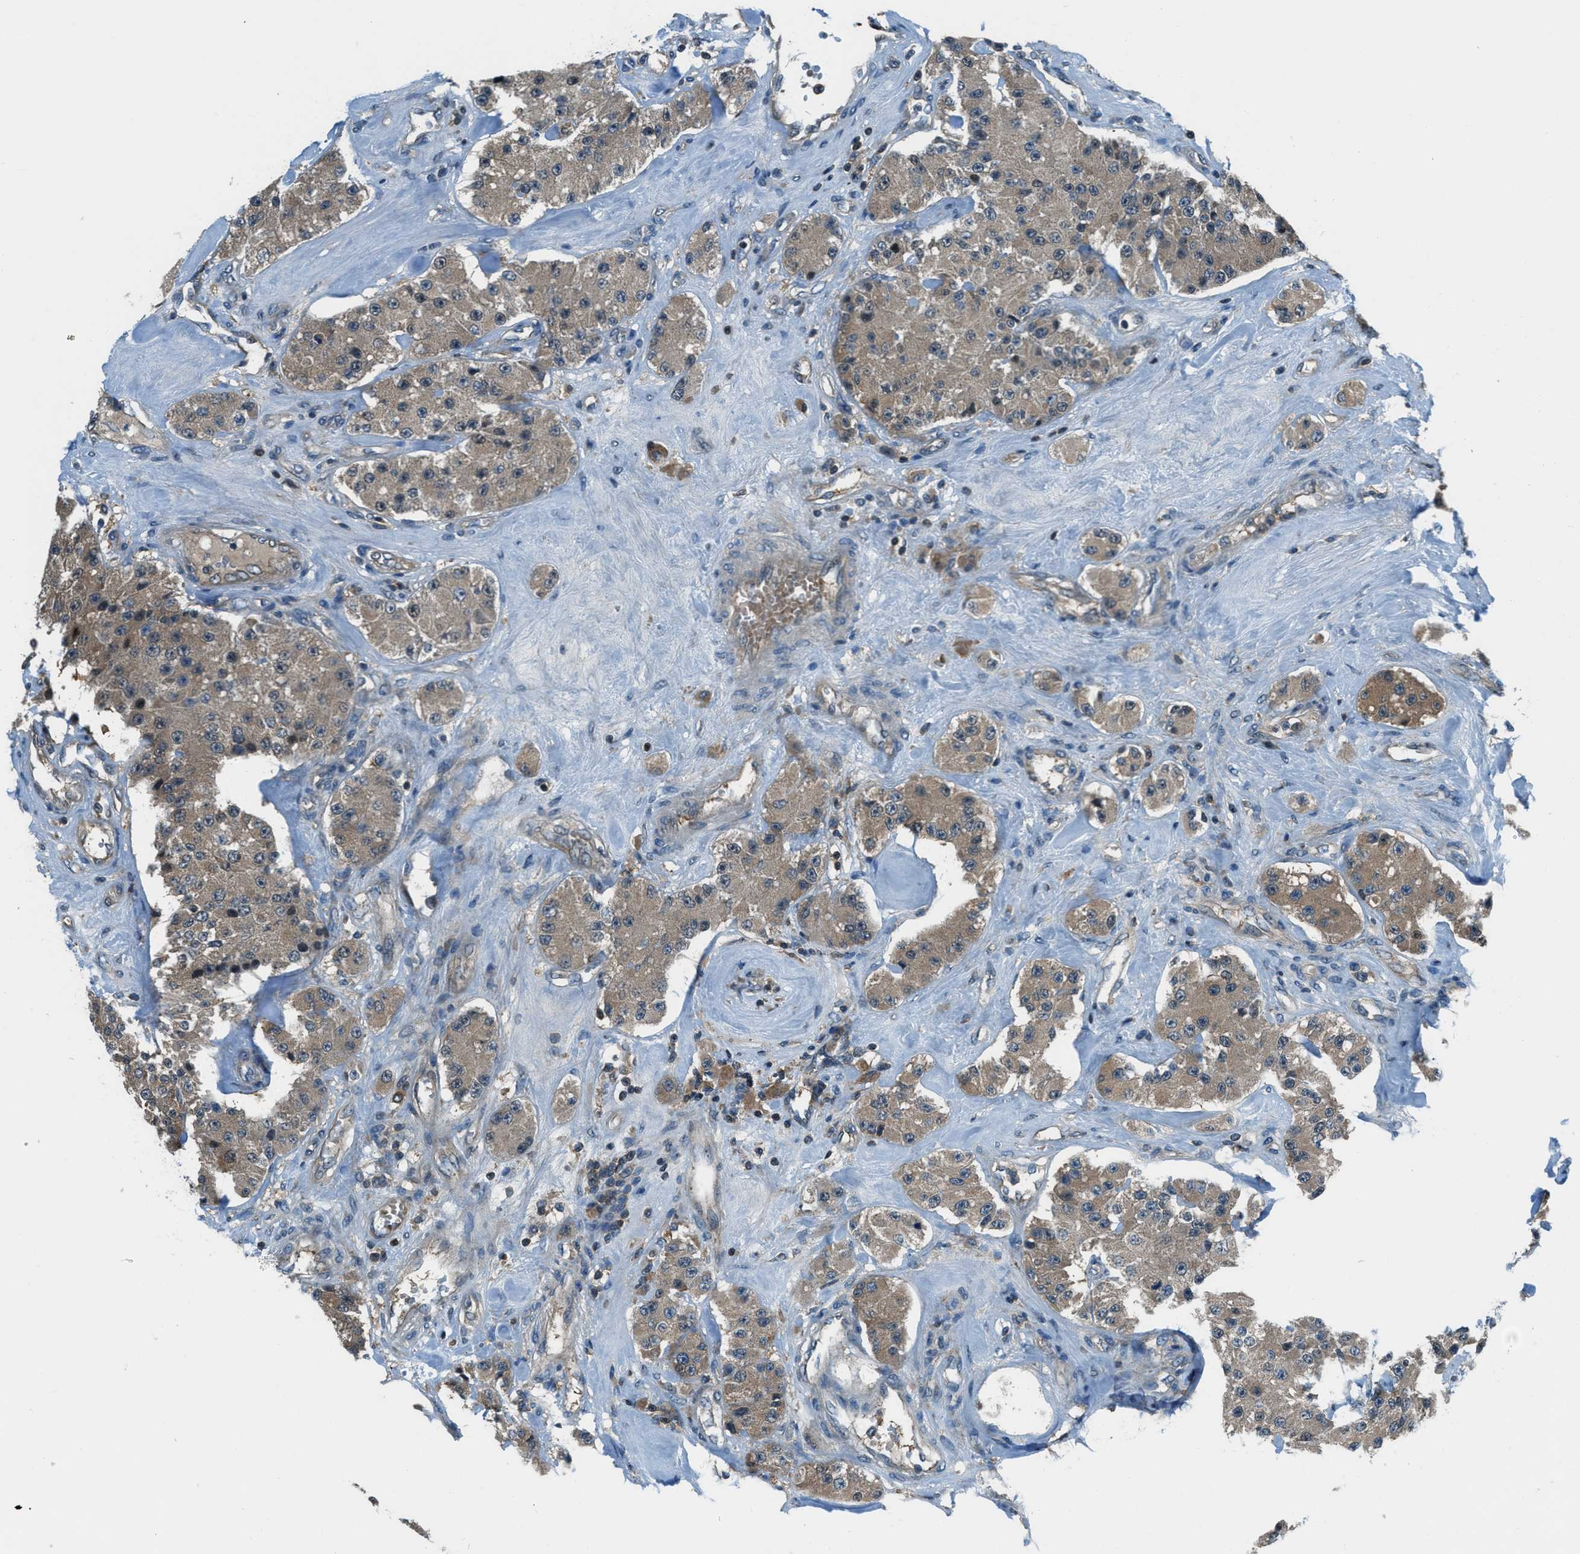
{"staining": {"intensity": "weak", "quantity": ">75%", "location": "cytoplasmic/membranous"}, "tissue": "carcinoid", "cell_type": "Tumor cells", "image_type": "cancer", "snomed": [{"axis": "morphology", "description": "Carcinoid, malignant, NOS"}, {"axis": "topography", "description": "Pancreas"}], "caption": "This is an image of immunohistochemistry staining of carcinoid (malignant), which shows weak positivity in the cytoplasmic/membranous of tumor cells.", "gene": "HEBP2", "patient": {"sex": "male", "age": 41}}